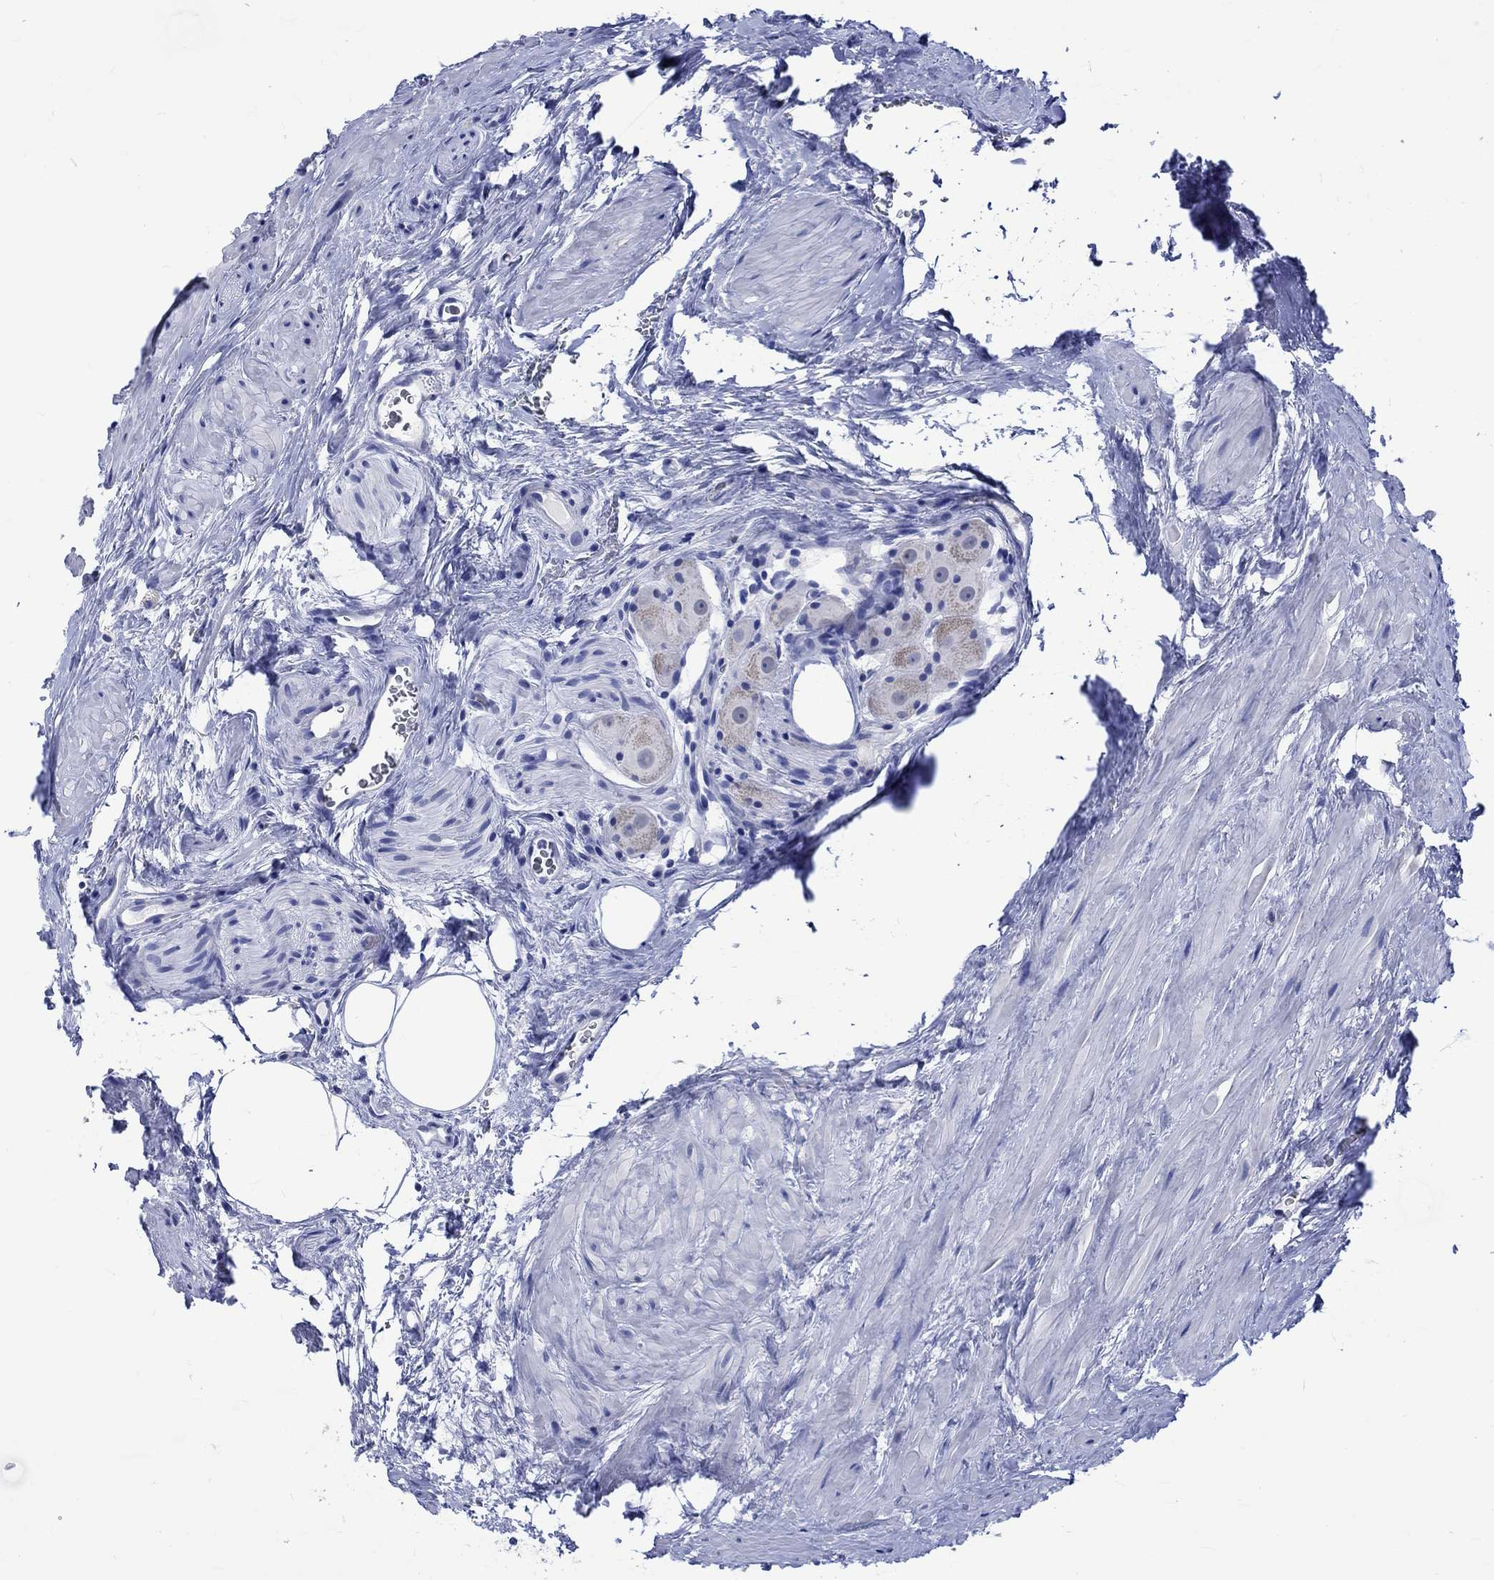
{"staining": {"intensity": "negative", "quantity": "none", "location": "none"}, "tissue": "prostate cancer", "cell_type": "Tumor cells", "image_type": "cancer", "snomed": [{"axis": "morphology", "description": "Adenocarcinoma, NOS"}, {"axis": "morphology", "description": "Adenocarcinoma, High grade"}, {"axis": "topography", "description": "Prostate"}], "caption": "IHC image of neoplastic tissue: adenocarcinoma (prostate) stained with DAB (3,3'-diaminobenzidine) reveals no significant protein expression in tumor cells.", "gene": "KLHL33", "patient": {"sex": "male", "age": 64}}